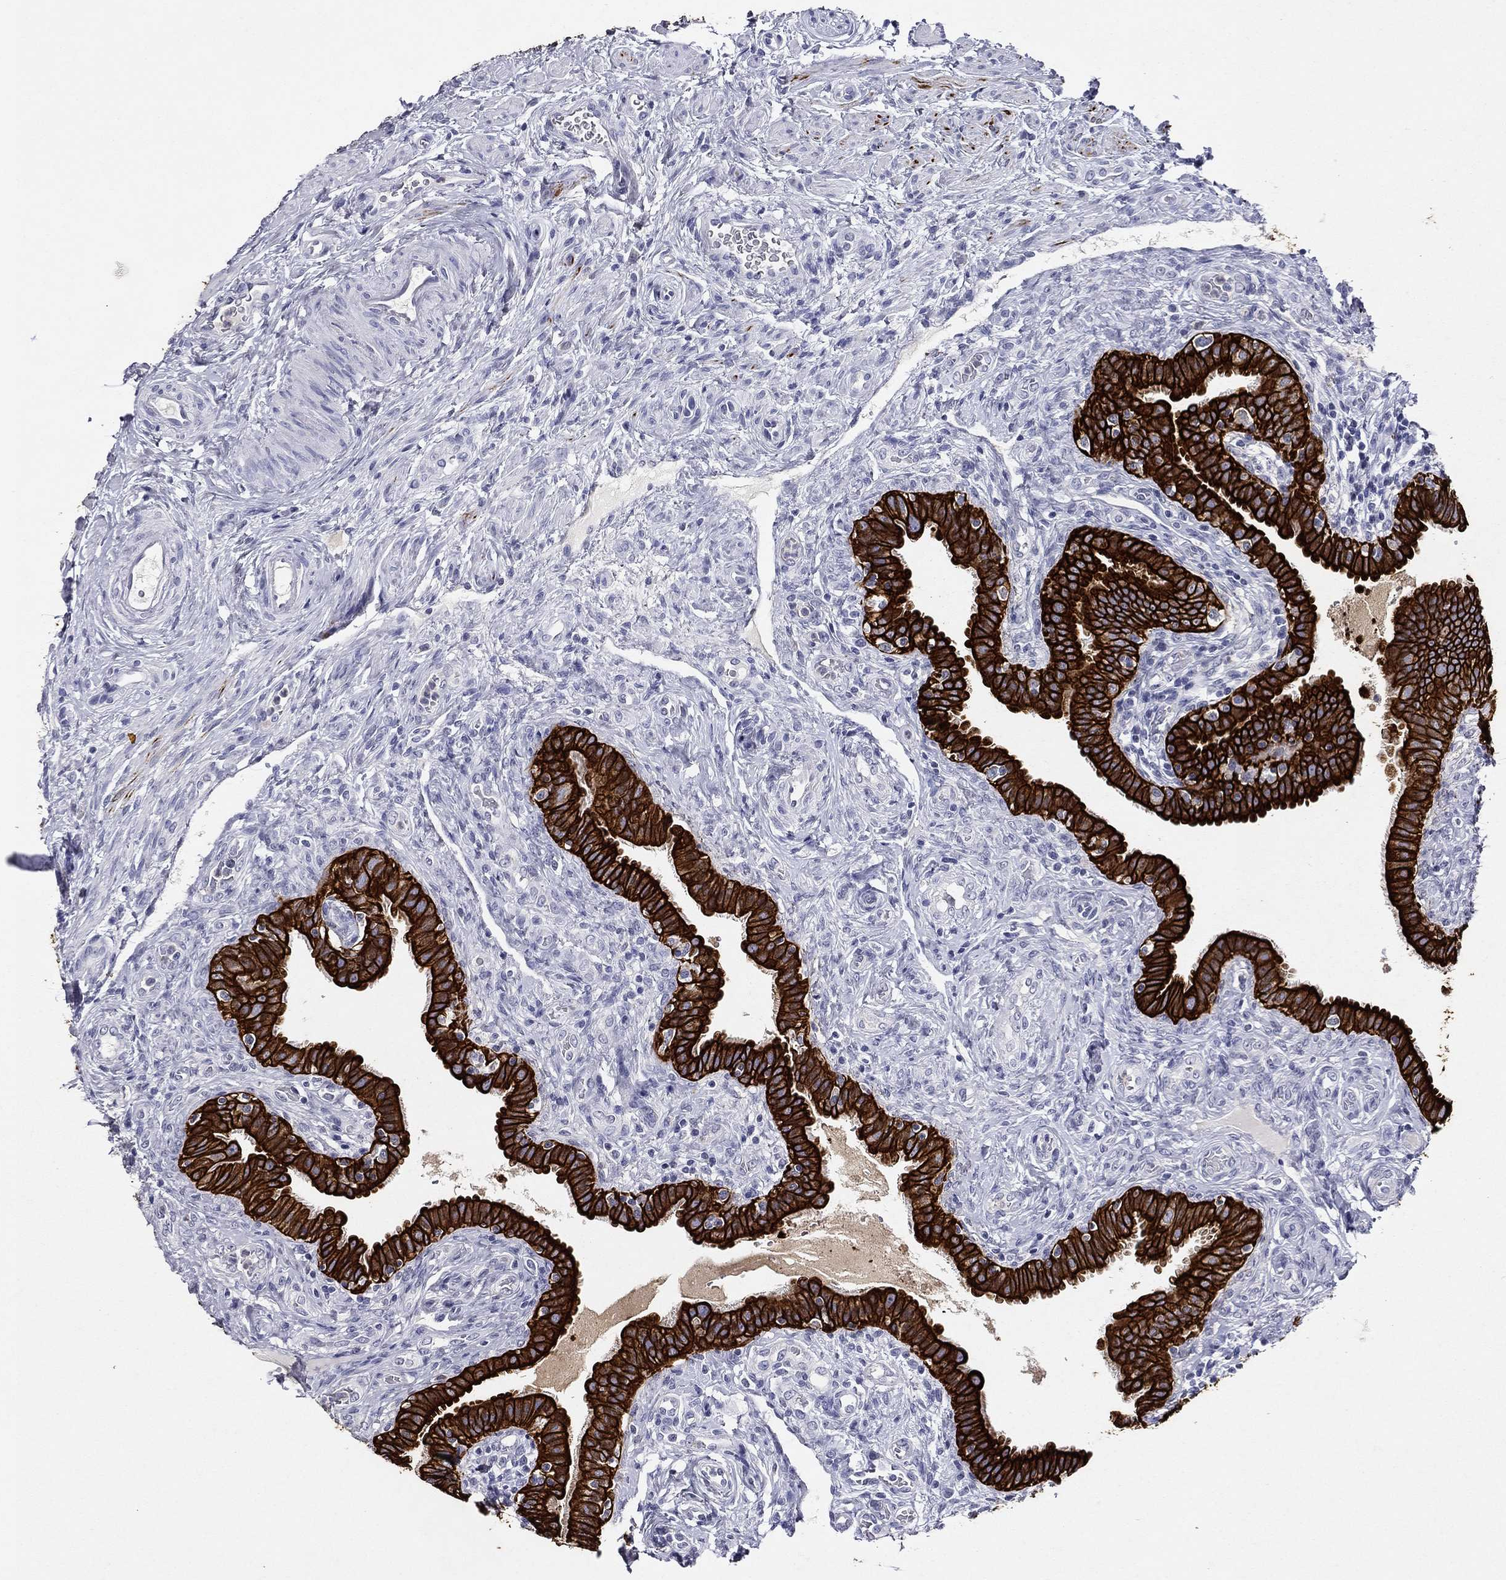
{"staining": {"intensity": "strong", "quantity": ">75%", "location": "cytoplasmic/membranous"}, "tissue": "fallopian tube", "cell_type": "Glandular cells", "image_type": "normal", "snomed": [{"axis": "morphology", "description": "Normal tissue, NOS"}, {"axis": "topography", "description": "Fallopian tube"}], "caption": "An immunohistochemistry (IHC) photomicrograph of normal tissue is shown. Protein staining in brown highlights strong cytoplasmic/membranous positivity in fallopian tube within glandular cells.", "gene": "KRT7", "patient": {"sex": "female", "age": 41}}